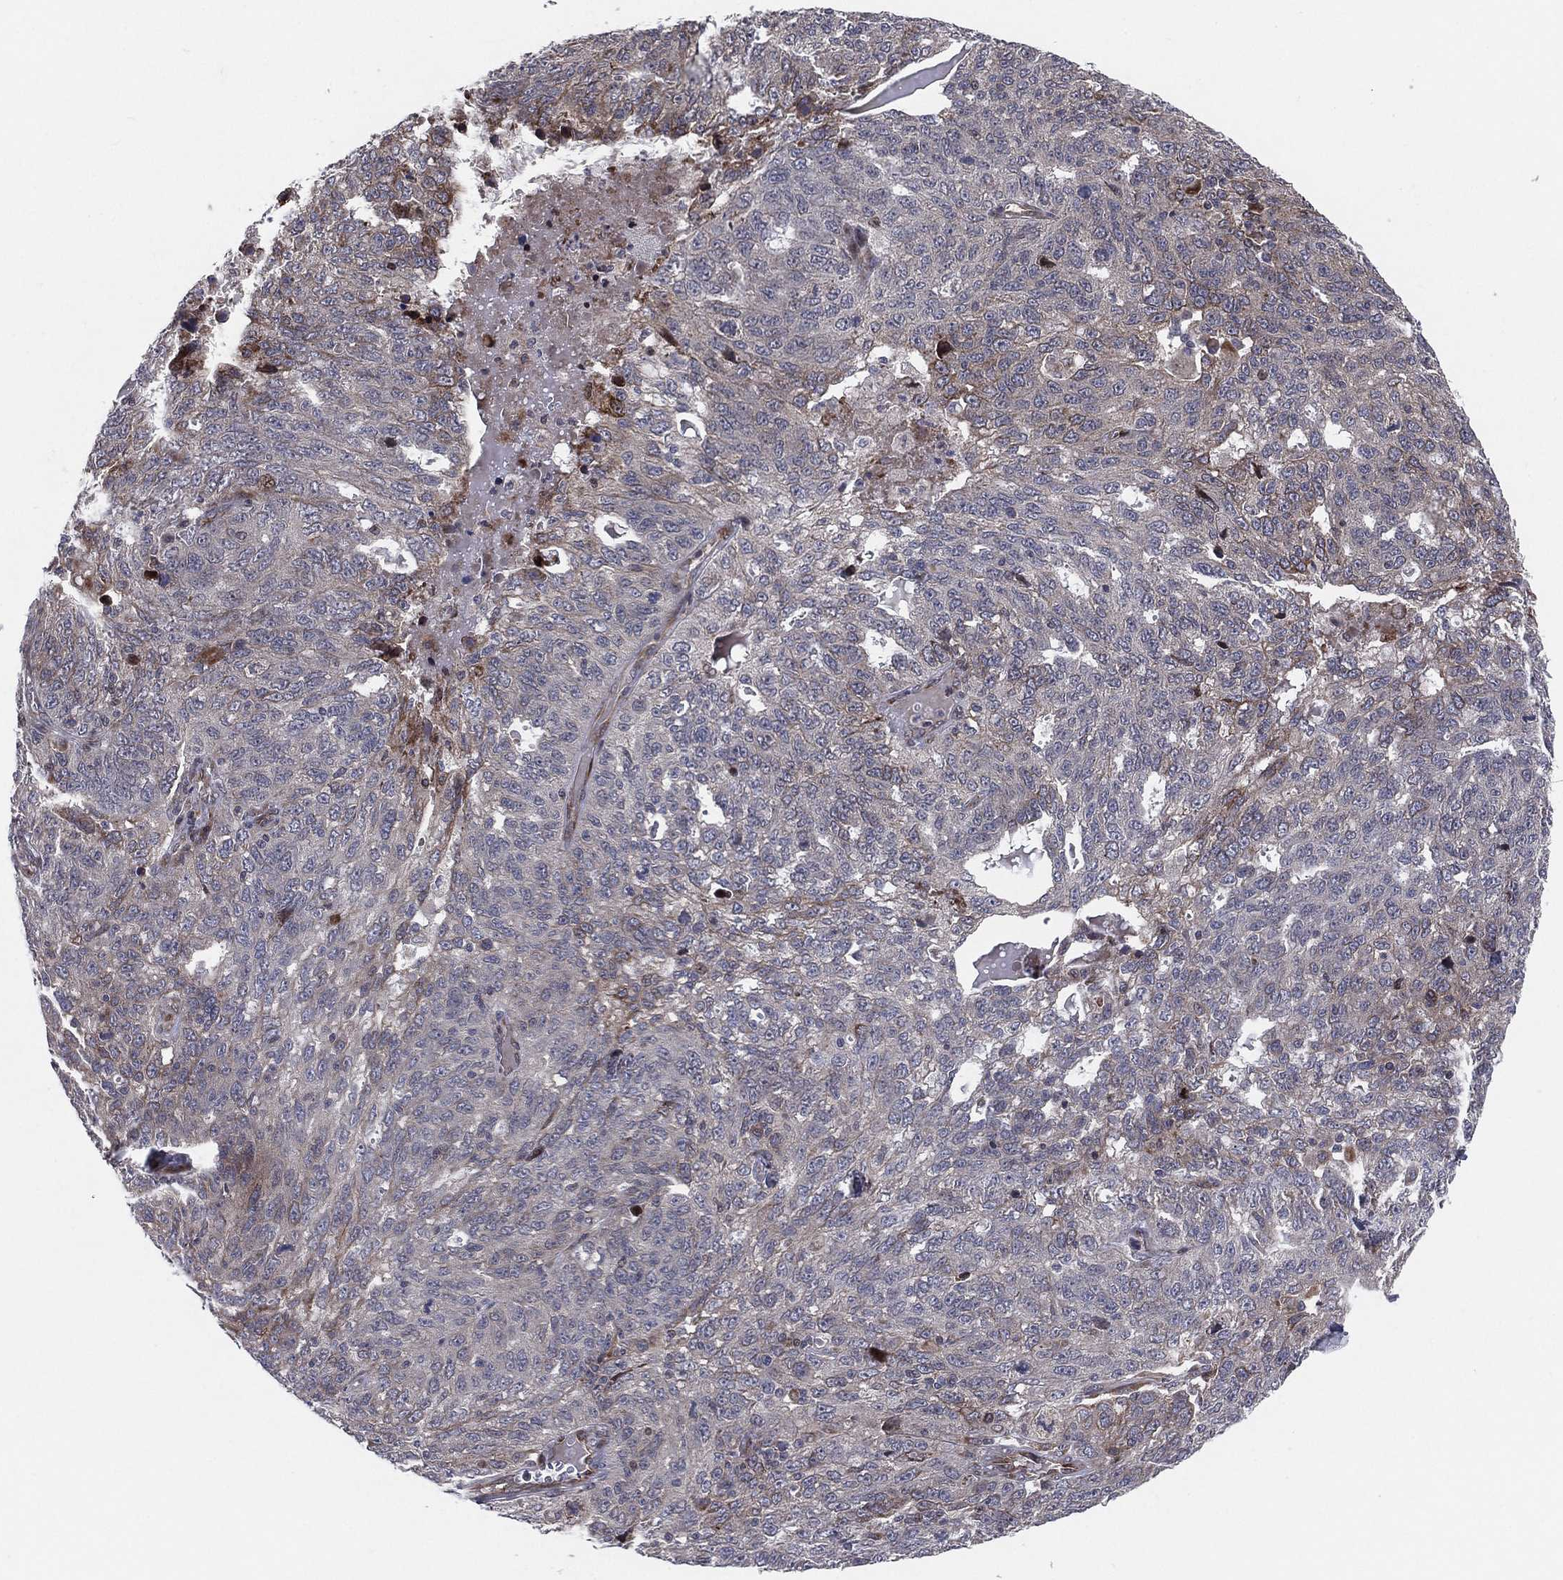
{"staining": {"intensity": "negative", "quantity": "none", "location": "none"}, "tissue": "ovarian cancer", "cell_type": "Tumor cells", "image_type": "cancer", "snomed": [{"axis": "morphology", "description": "Cystadenocarcinoma, serous, NOS"}, {"axis": "topography", "description": "Ovary"}], "caption": "Tumor cells show no significant protein expression in serous cystadenocarcinoma (ovarian).", "gene": "UTP14A", "patient": {"sex": "female", "age": 71}}